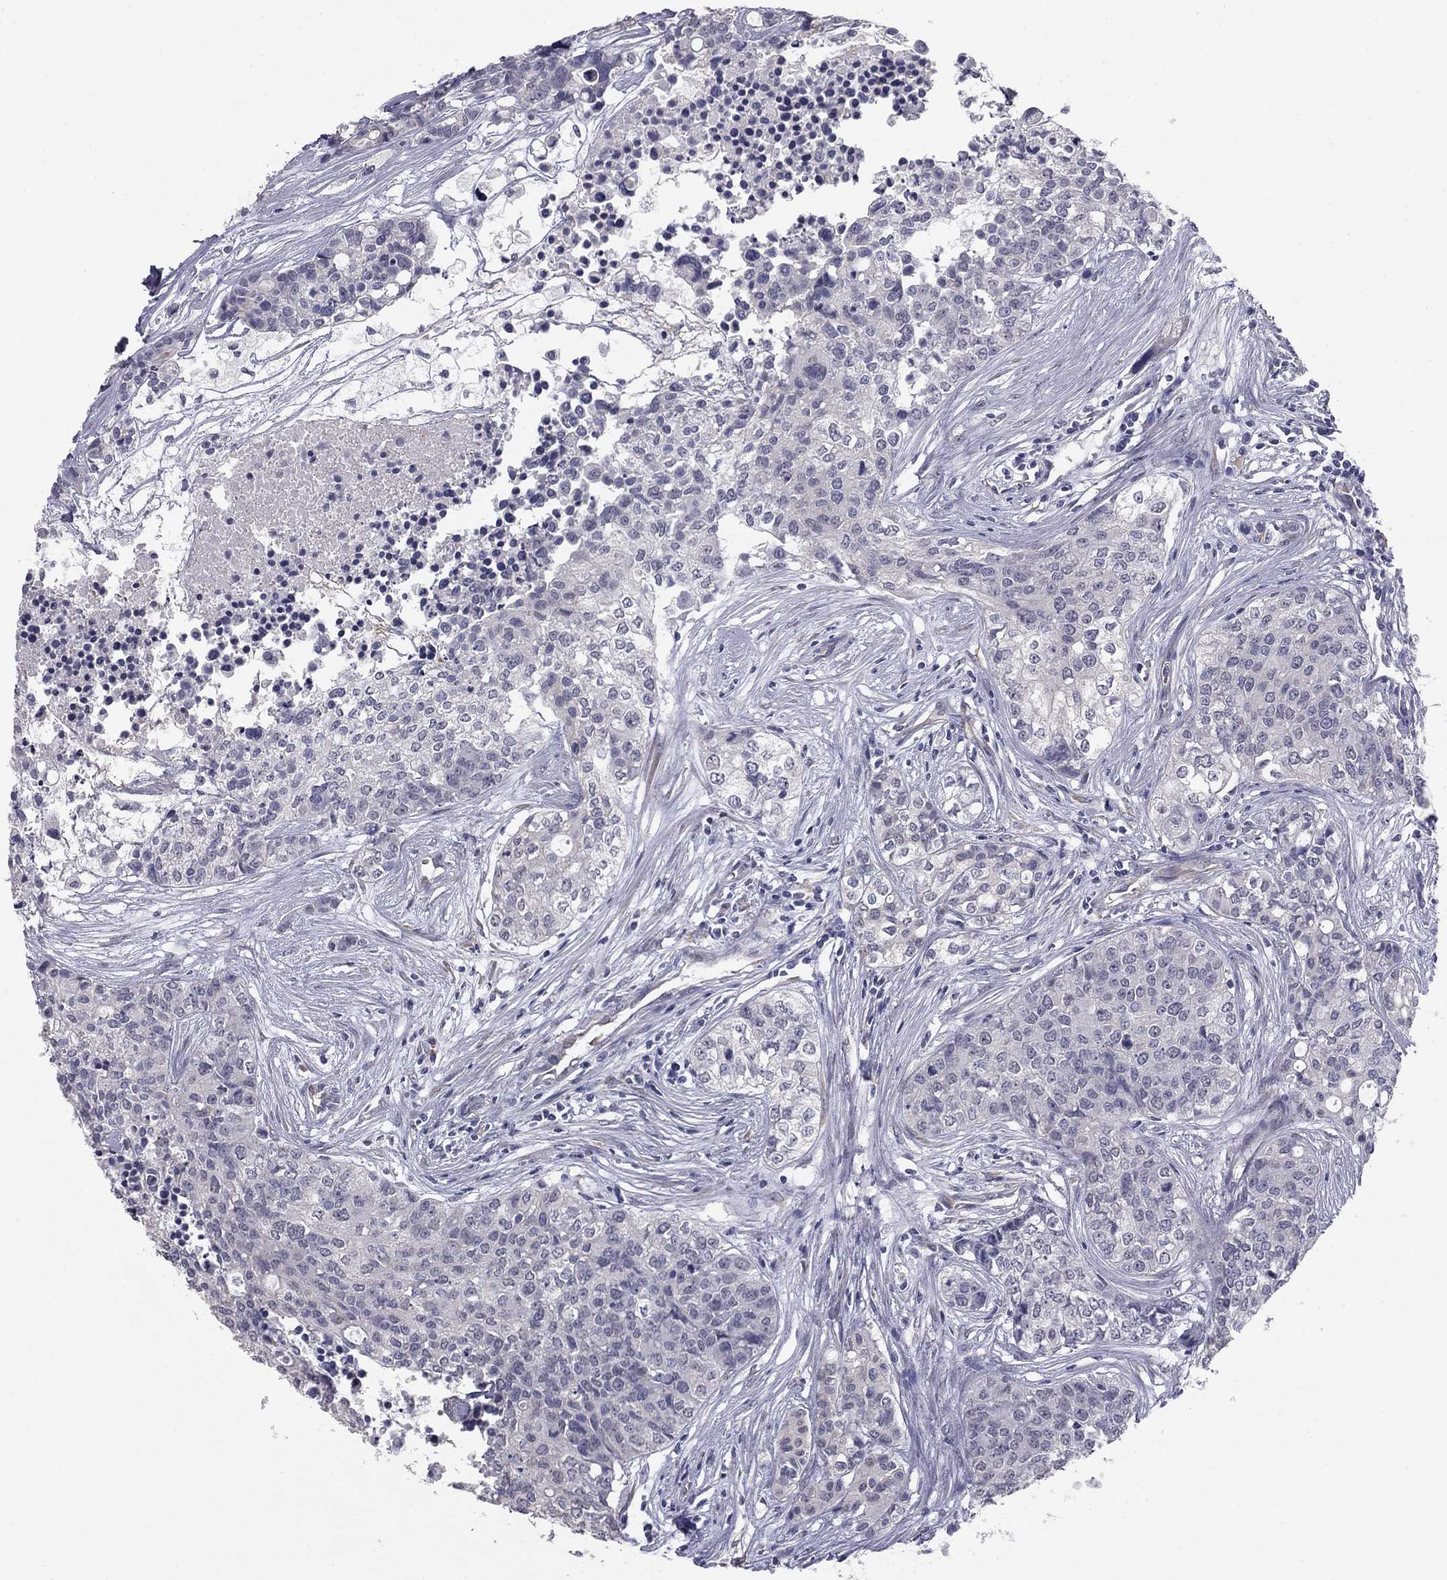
{"staining": {"intensity": "negative", "quantity": "none", "location": "none"}, "tissue": "carcinoid", "cell_type": "Tumor cells", "image_type": "cancer", "snomed": [{"axis": "morphology", "description": "Carcinoid, malignant, NOS"}, {"axis": "topography", "description": "Colon"}], "caption": "The image shows no significant staining in tumor cells of carcinoid.", "gene": "PRRT2", "patient": {"sex": "male", "age": 81}}